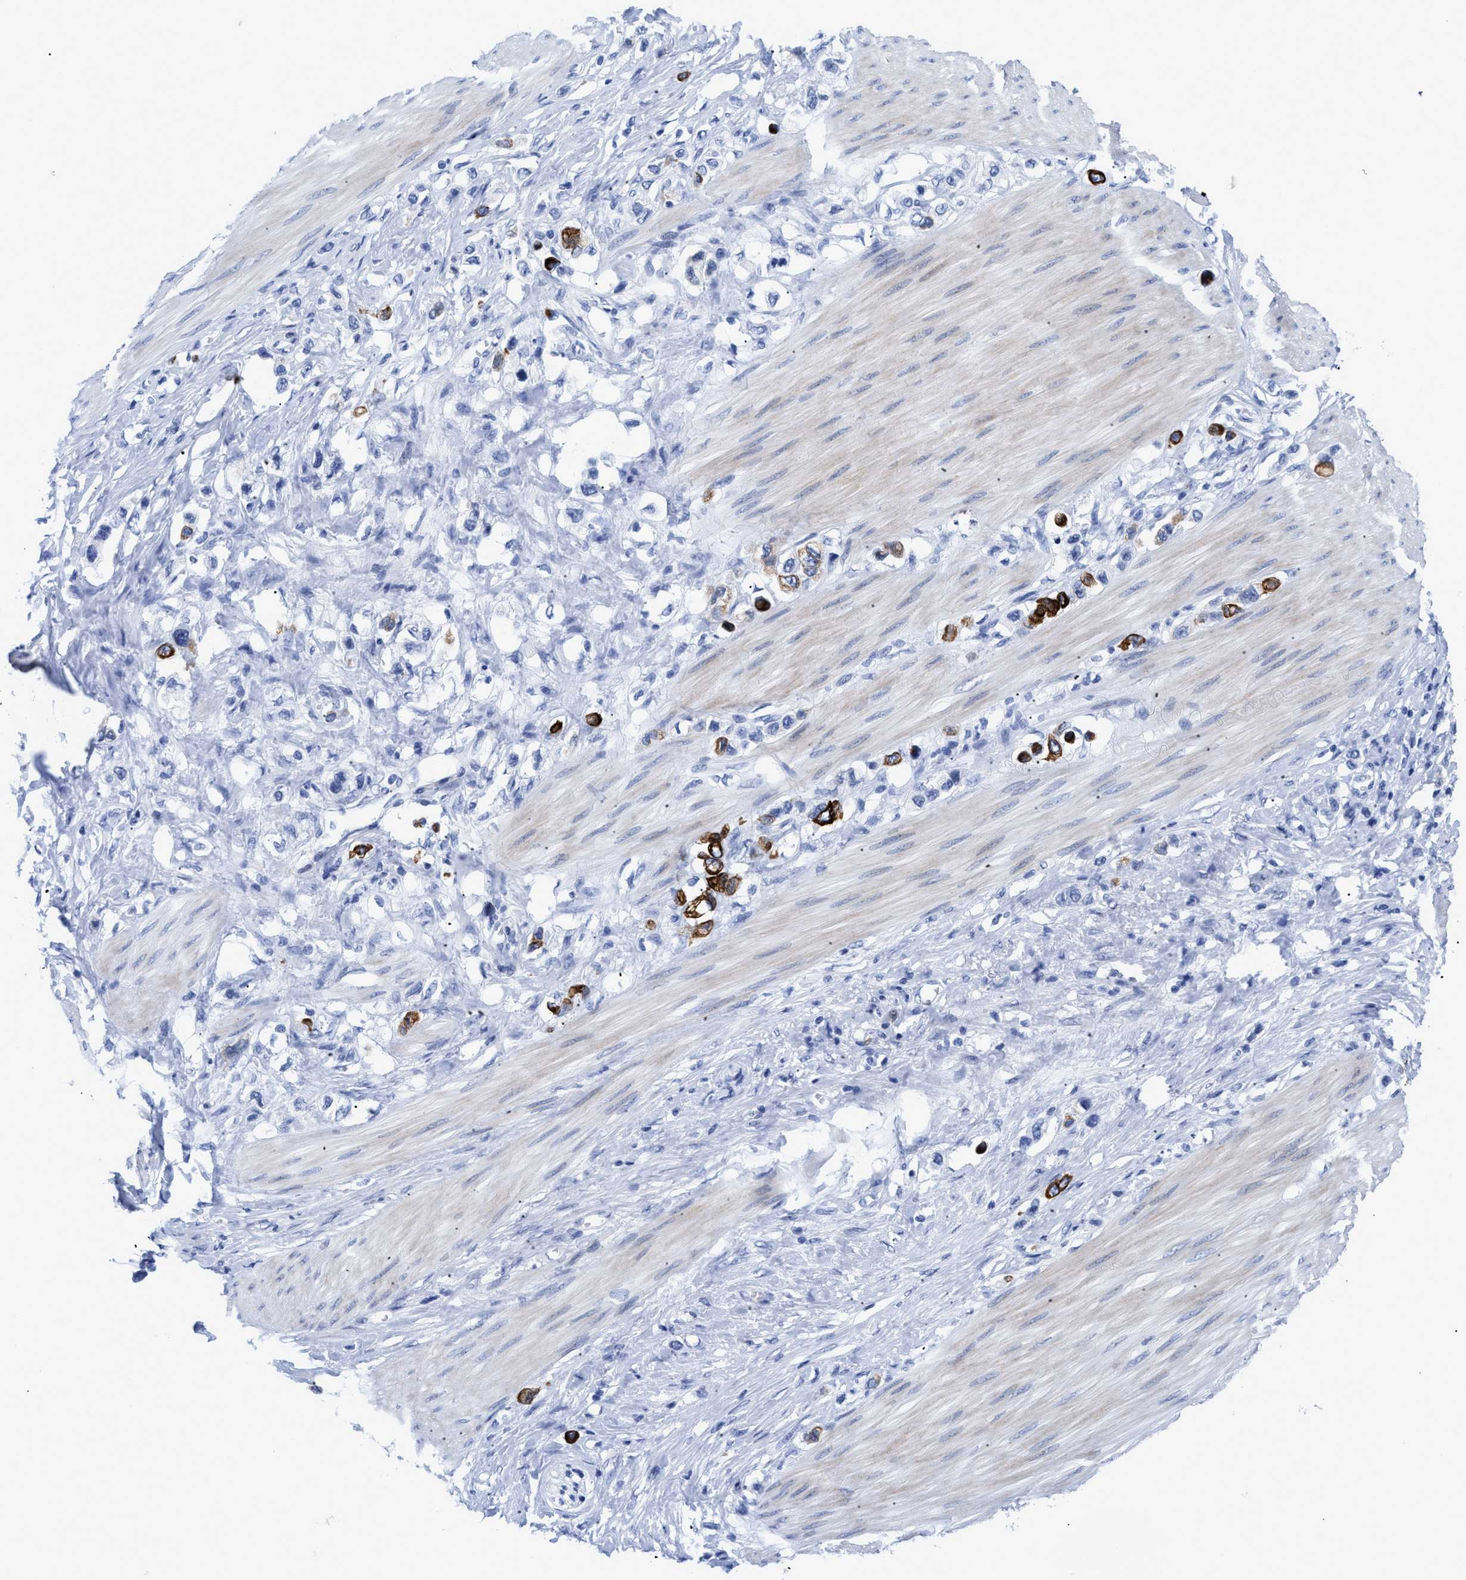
{"staining": {"intensity": "strong", "quantity": "<25%", "location": "cytoplasmic/membranous"}, "tissue": "stomach cancer", "cell_type": "Tumor cells", "image_type": "cancer", "snomed": [{"axis": "morphology", "description": "Adenocarcinoma, NOS"}, {"axis": "topography", "description": "Stomach"}], "caption": "Strong cytoplasmic/membranous positivity is seen in about <25% of tumor cells in adenocarcinoma (stomach).", "gene": "DUSP26", "patient": {"sex": "female", "age": 65}}